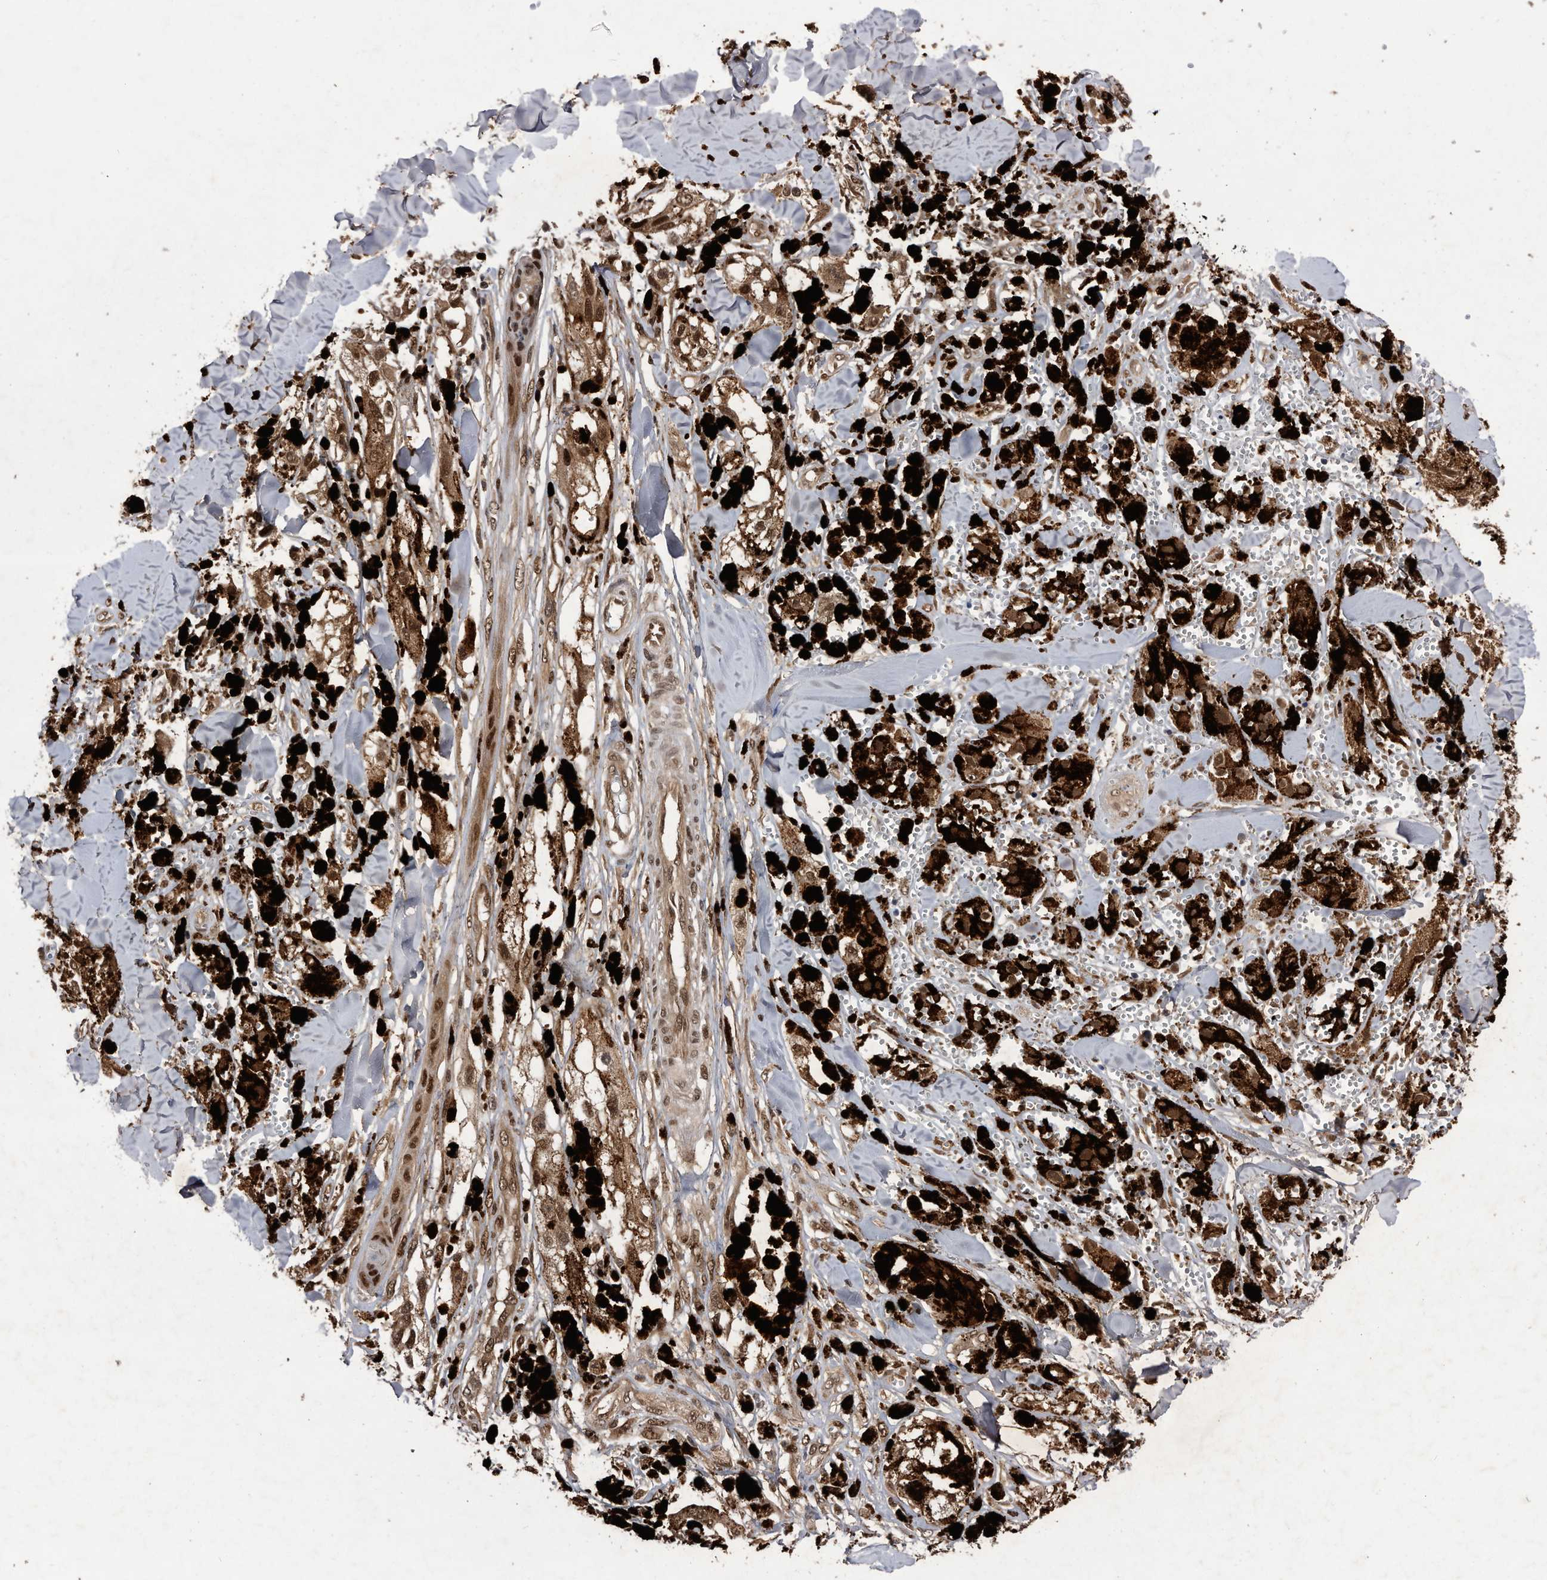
{"staining": {"intensity": "moderate", "quantity": ">75%", "location": "cytoplasmic/membranous,nuclear"}, "tissue": "melanoma", "cell_type": "Tumor cells", "image_type": "cancer", "snomed": [{"axis": "morphology", "description": "Malignant melanoma, NOS"}, {"axis": "topography", "description": "Skin"}], "caption": "Malignant melanoma stained with a protein marker exhibits moderate staining in tumor cells.", "gene": "RAD23B", "patient": {"sex": "male", "age": 88}}